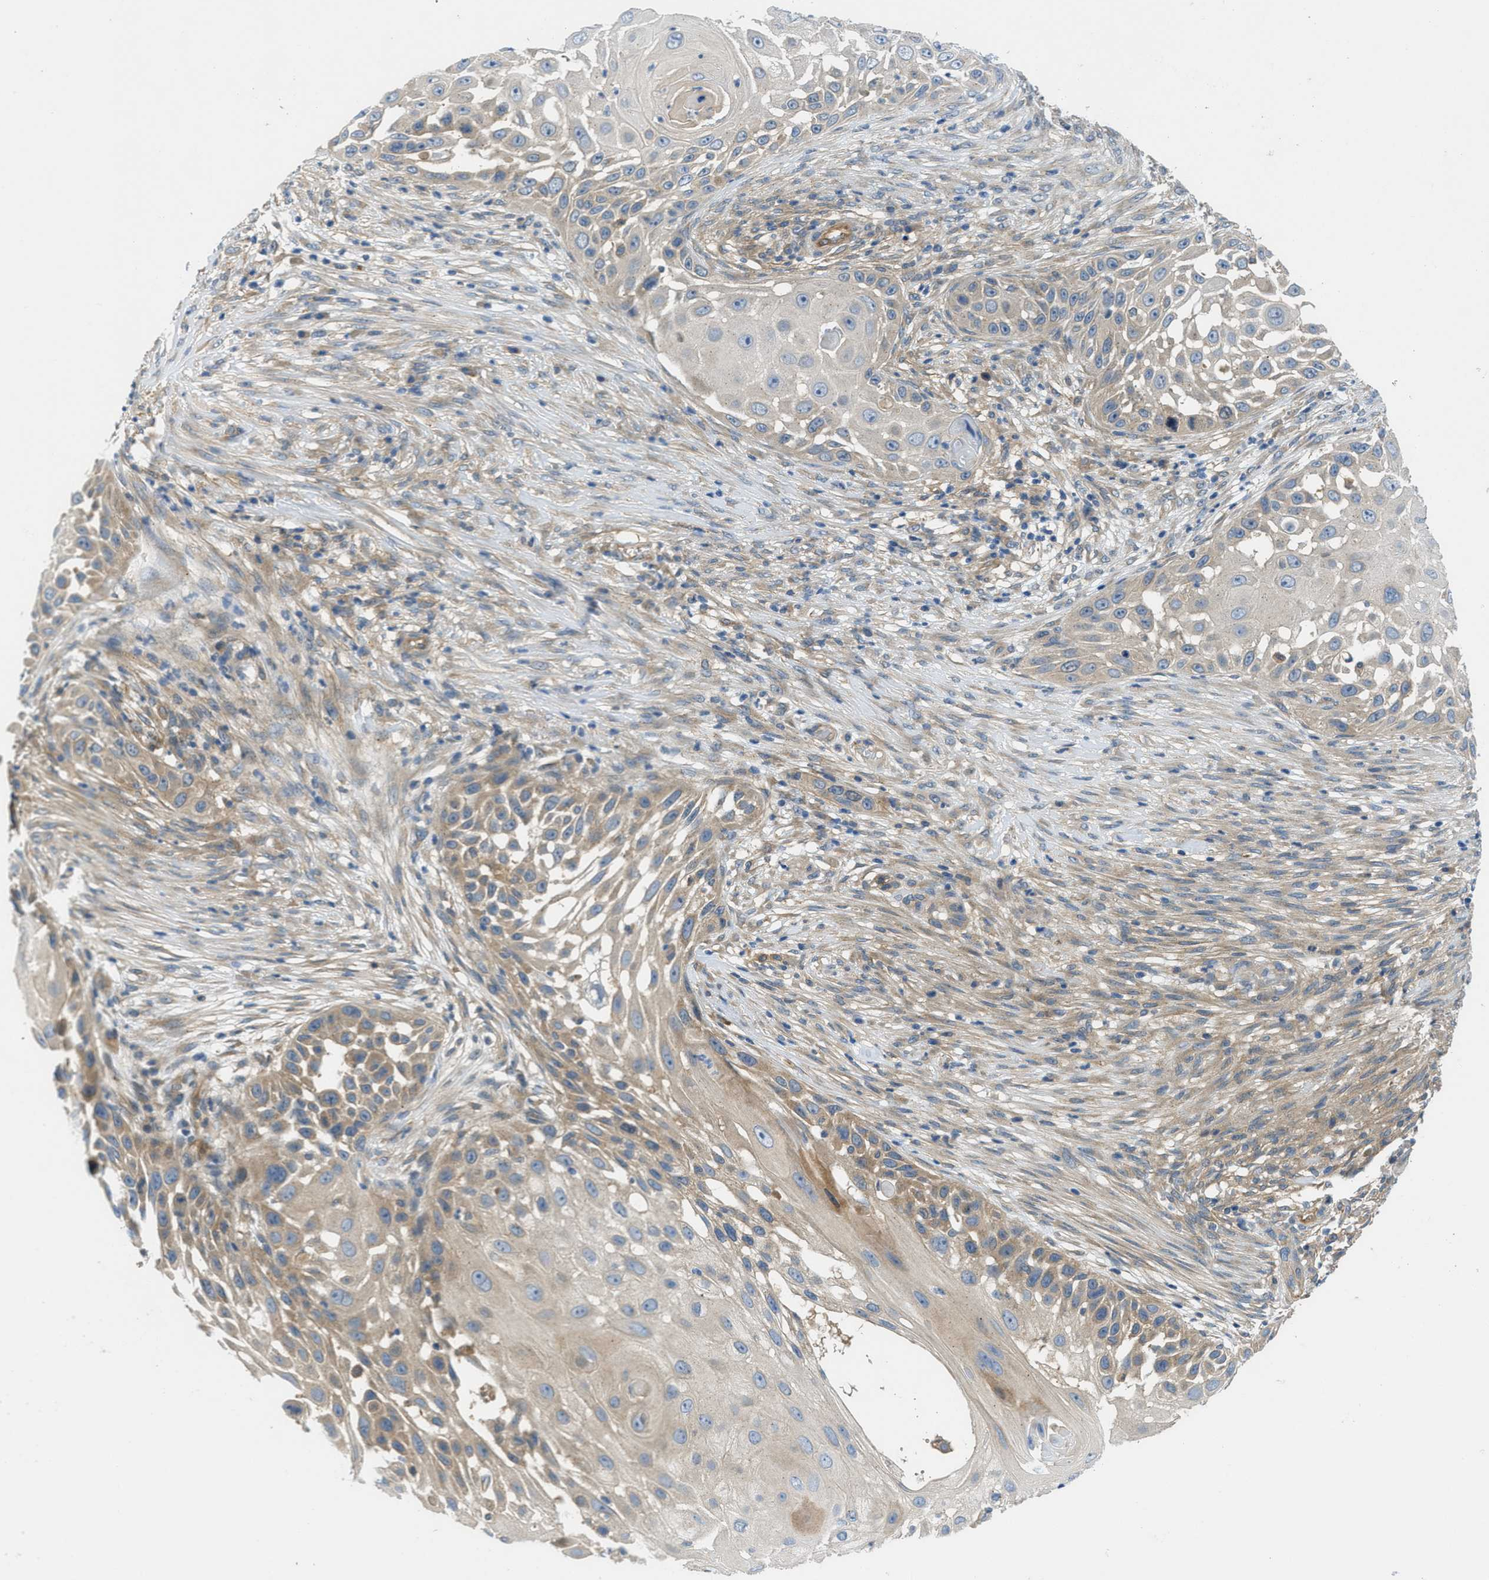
{"staining": {"intensity": "moderate", "quantity": "<25%", "location": "cytoplasmic/membranous"}, "tissue": "skin cancer", "cell_type": "Tumor cells", "image_type": "cancer", "snomed": [{"axis": "morphology", "description": "Squamous cell carcinoma, NOS"}, {"axis": "topography", "description": "Skin"}], "caption": "This is an image of immunohistochemistry (IHC) staining of skin squamous cell carcinoma, which shows moderate staining in the cytoplasmic/membranous of tumor cells.", "gene": "RIPK2", "patient": {"sex": "female", "age": 44}}